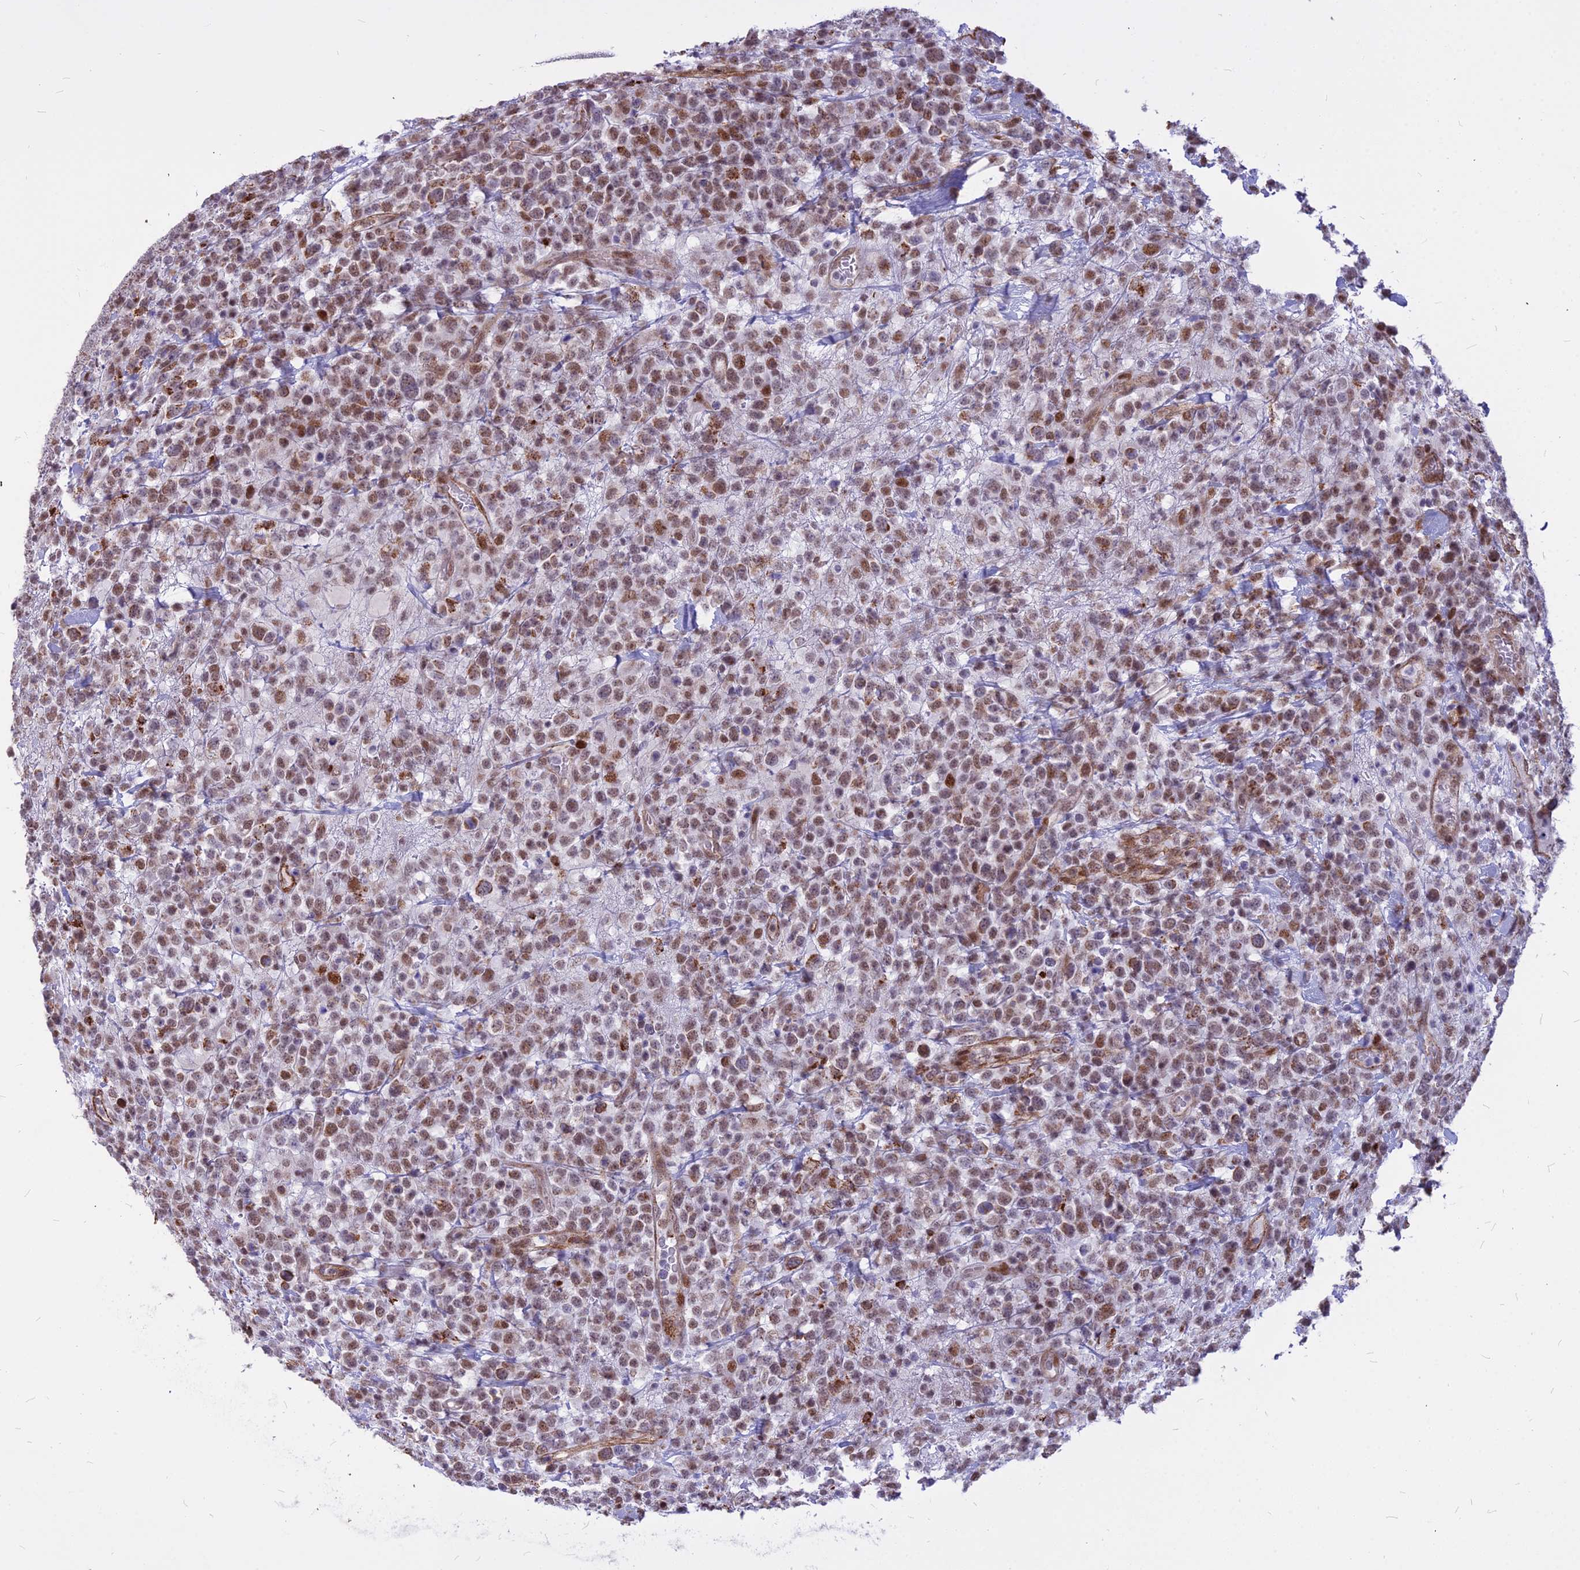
{"staining": {"intensity": "moderate", "quantity": ">75%", "location": "nuclear"}, "tissue": "lymphoma", "cell_type": "Tumor cells", "image_type": "cancer", "snomed": [{"axis": "morphology", "description": "Malignant lymphoma, non-Hodgkin's type, High grade"}, {"axis": "topography", "description": "Colon"}], "caption": "Tumor cells show medium levels of moderate nuclear expression in about >75% of cells in high-grade malignant lymphoma, non-Hodgkin's type.", "gene": "ALG10", "patient": {"sex": "female", "age": 53}}